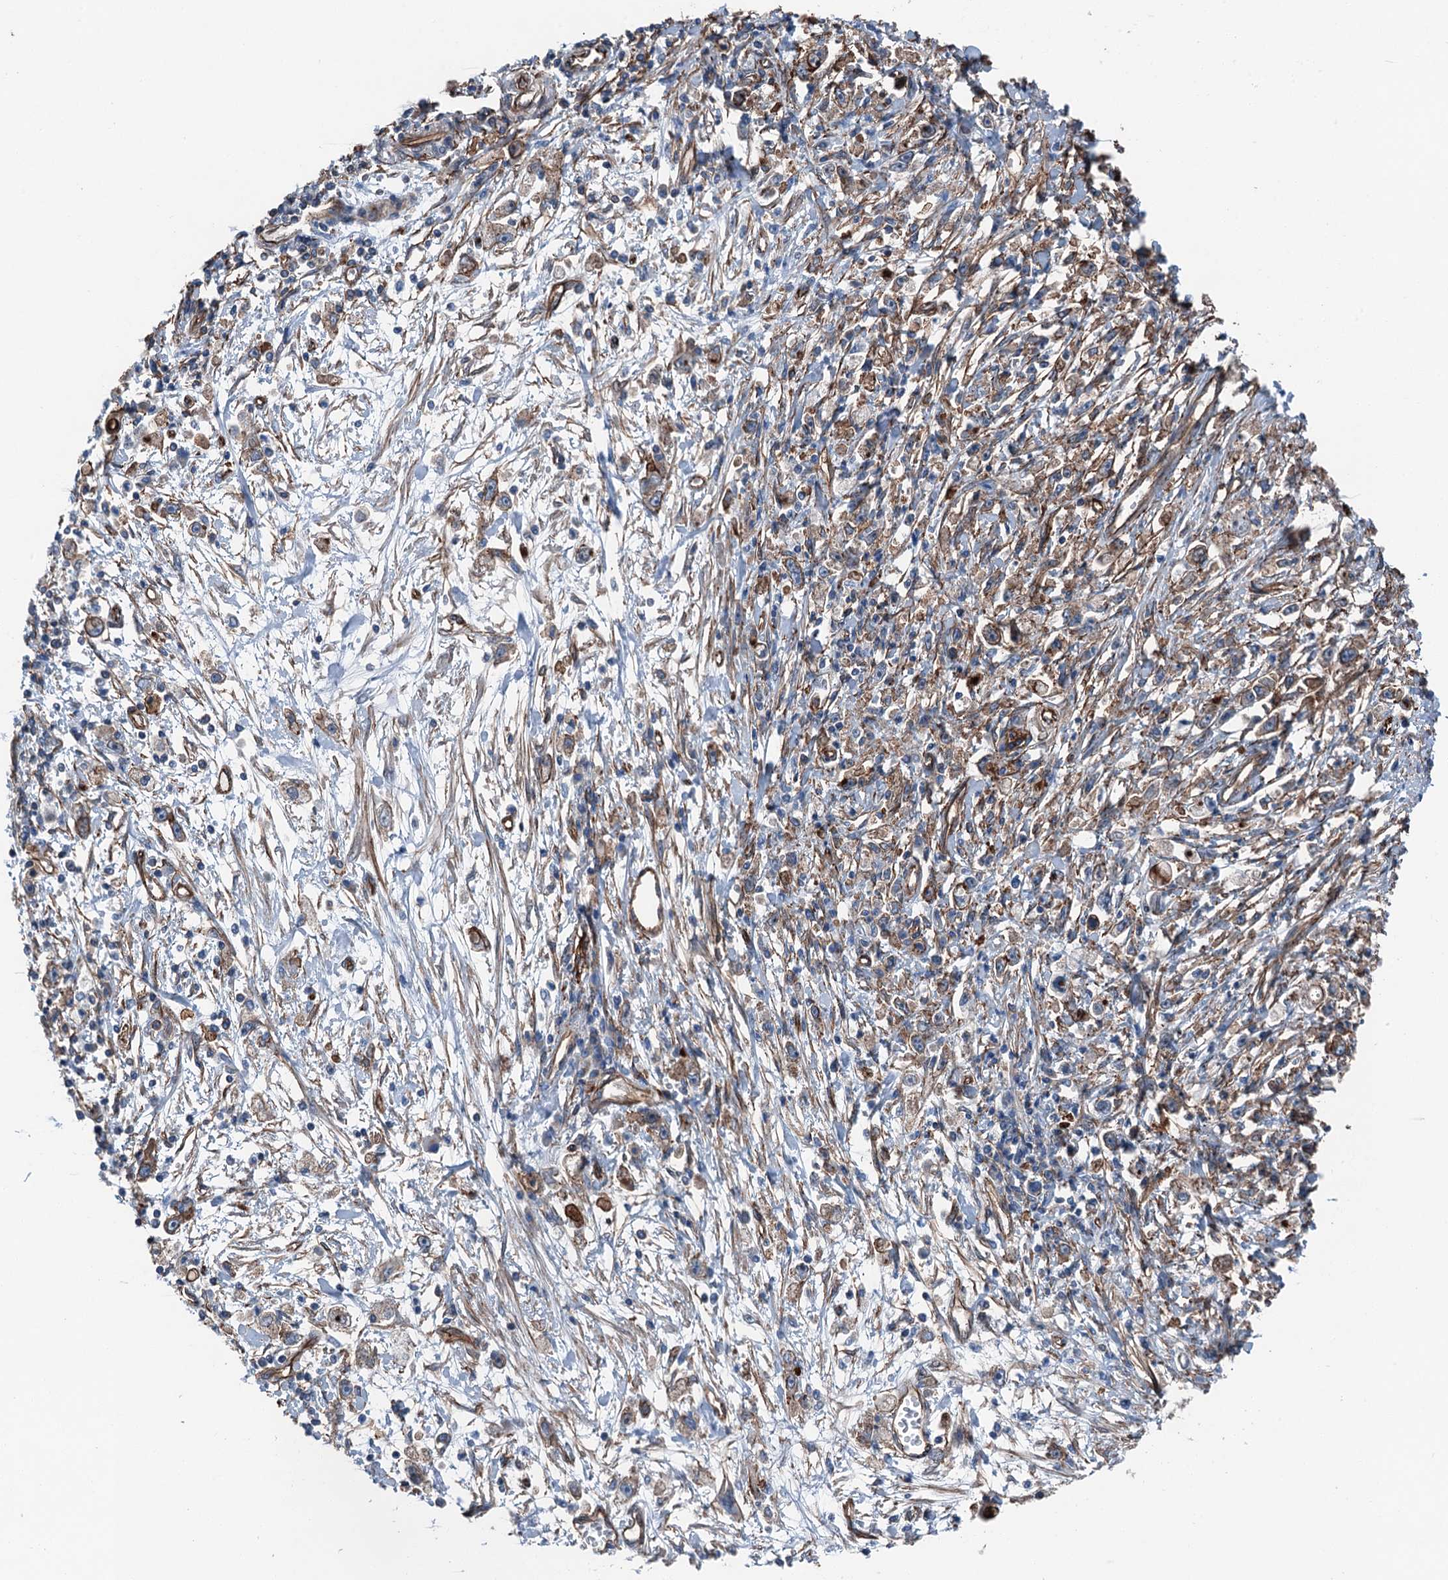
{"staining": {"intensity": "moderate", "quantity": ">75%", "location": "cytoplasmic/membranous"}, "tissue": "stomach cancer", "cell_type": "Tumor cells", "image_type": "cancer", "snomed": [{"axis": "morphology", "description": "Adenocarcinoma, NOS"}, {"axis": "topography", "description": "Stomach"}], "caption": "High-power microscopy captured an immunohistochemistry (IHC) histopathology image of stomach adenocarcinoma, revealing moderate cytoplasmic/membranous staining in about >75% of tumor cells.", "gene": "NMRAL1", "patient": {"sex": "female", "age": 59}}